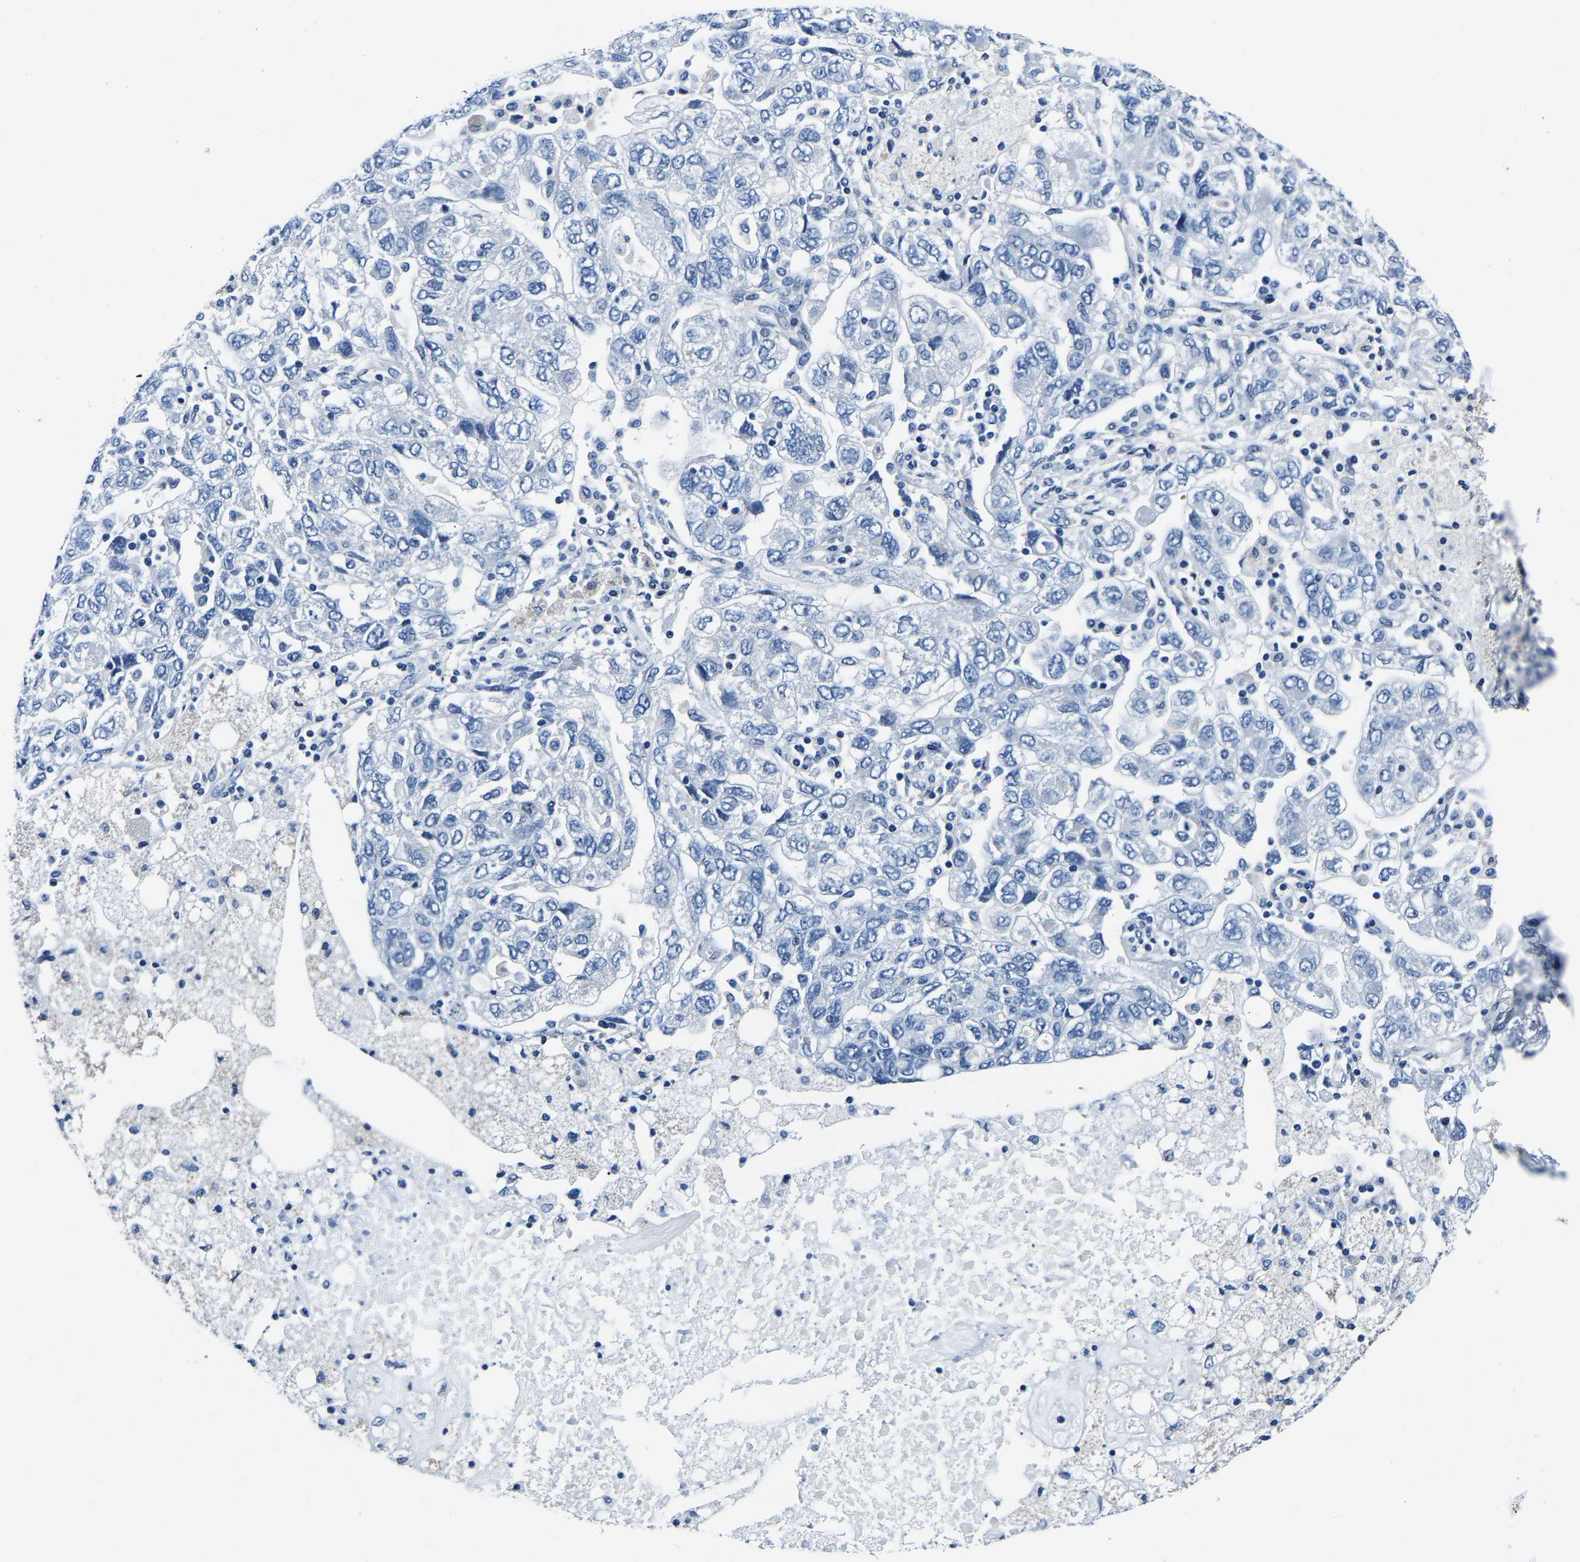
{"staining": {"intensity": "negative", "quantity": "none", "location": "none"}, "tissue": "ovarian cancer", "cell_type": "Tumor cells", "image_type": "cancer", "snomed": [{"axis": "morphology", "description": "Carcinoma, NOS"}, {"axis": "morphology", "description": "Cystadenocarcinoma, serous, NOS"}, {"axis": "topography", "description": "Ovary"}], "caption": "Tumor cells show no significant expression in ovarian serous cystadenocarcinoma. Brightfield microscopy of IHC stained with DAB (brown) and hematoxylin (blue), captured at high magnification.", "gene": "ACO1", "patient": {"sex": "female", "age": 69}}